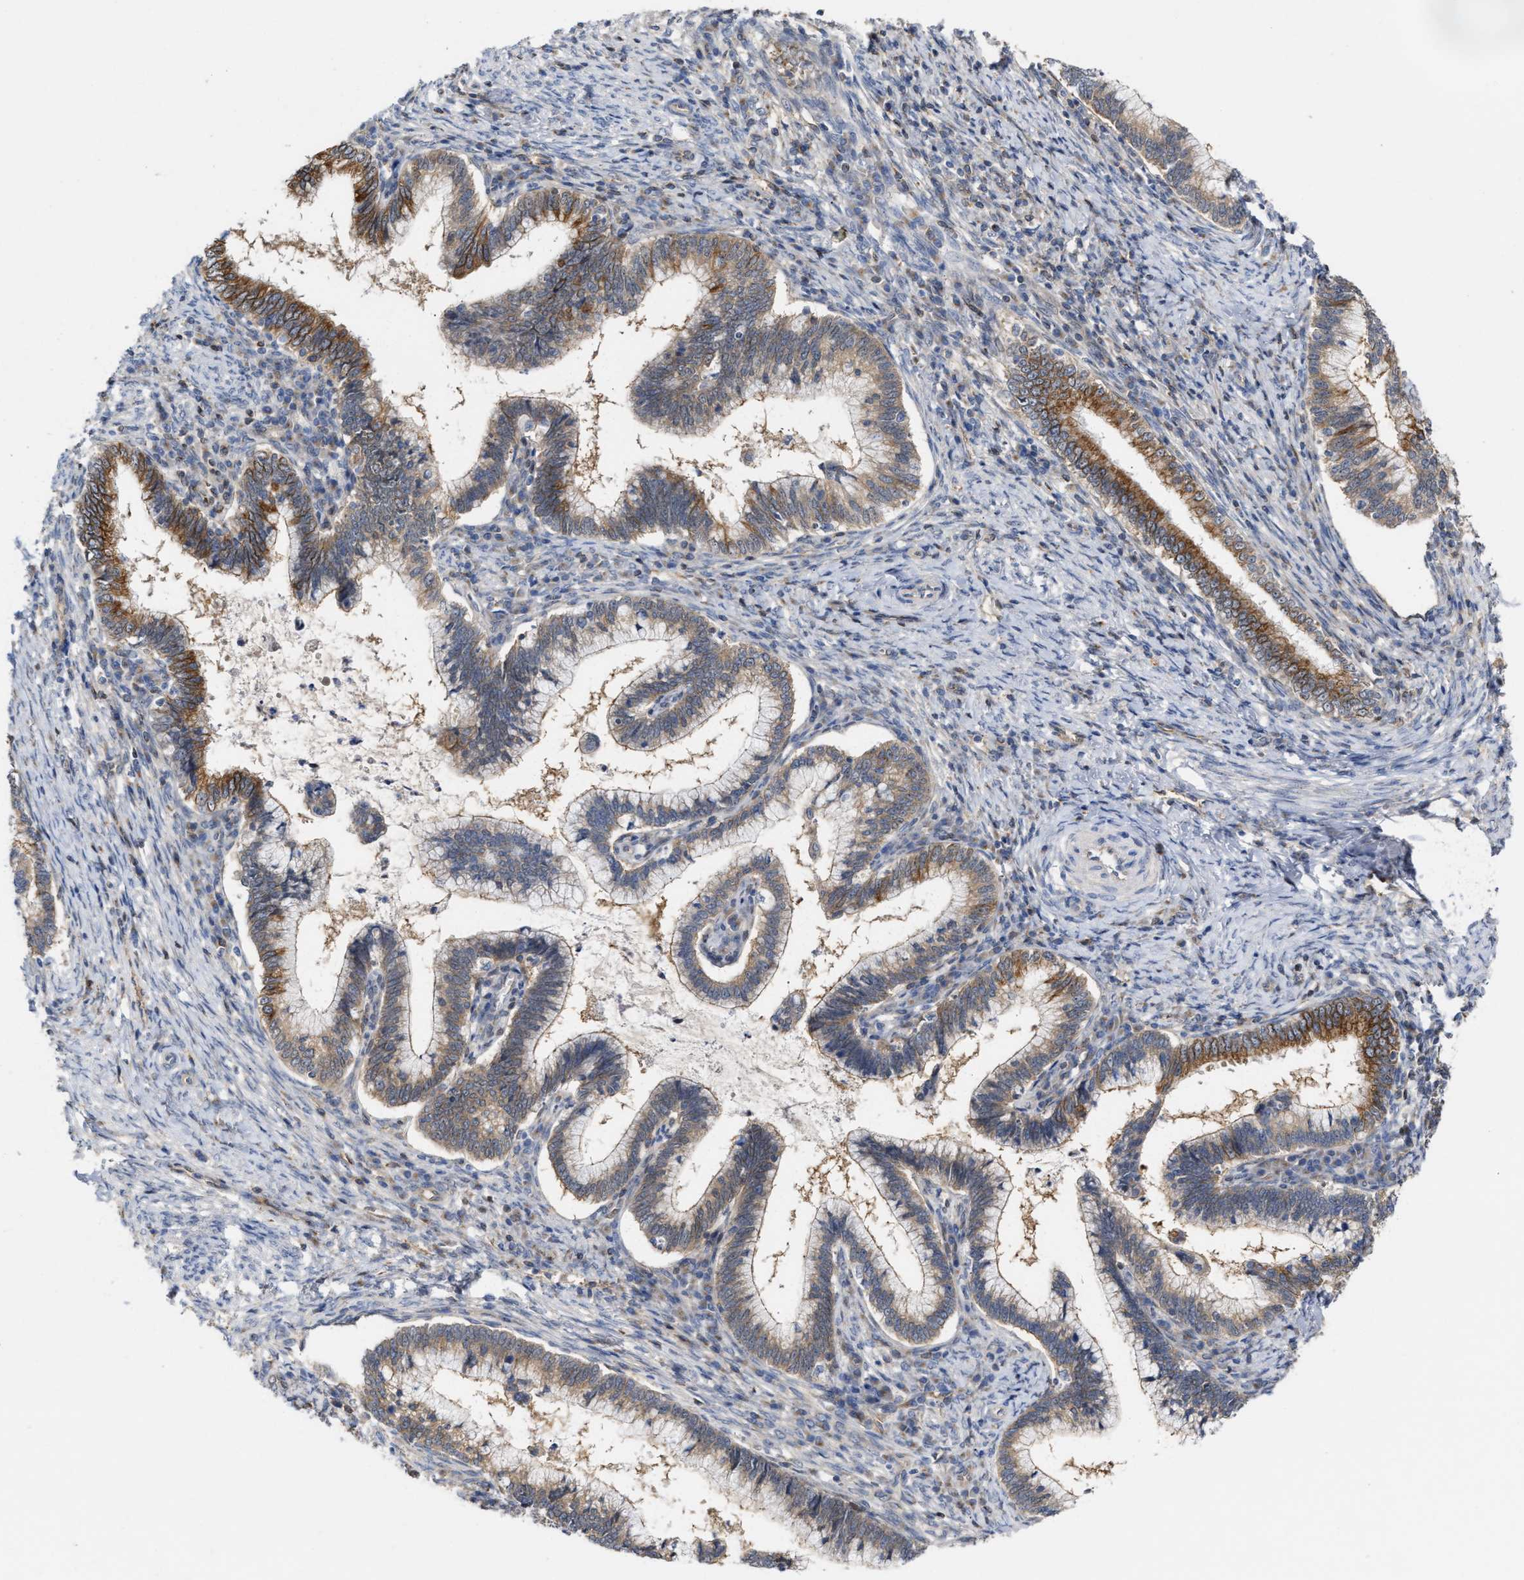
{"staining": {"intensity": "moderate", "quantity": ">75%", "location": "cytoplasmic/membranous"}, "tissue": "cervical cancer", "cell_type": "Tumor cells", "image_type": "cancer", "snomed": [{"axis": "morphology", "description": "Adenocarcinoma, NOS"}, {"axis": "topography", "description": "Cervix"}], "caption": "Approximately >75% of tumor cells in human cervical cancer (adenocarcinoma) reveal moderate cytoplasmic/membranous protein expression as visualized by brown immunohistochemical staining.", "gene": "BBLN", "patient": {"sex": "female", "age": 36}}